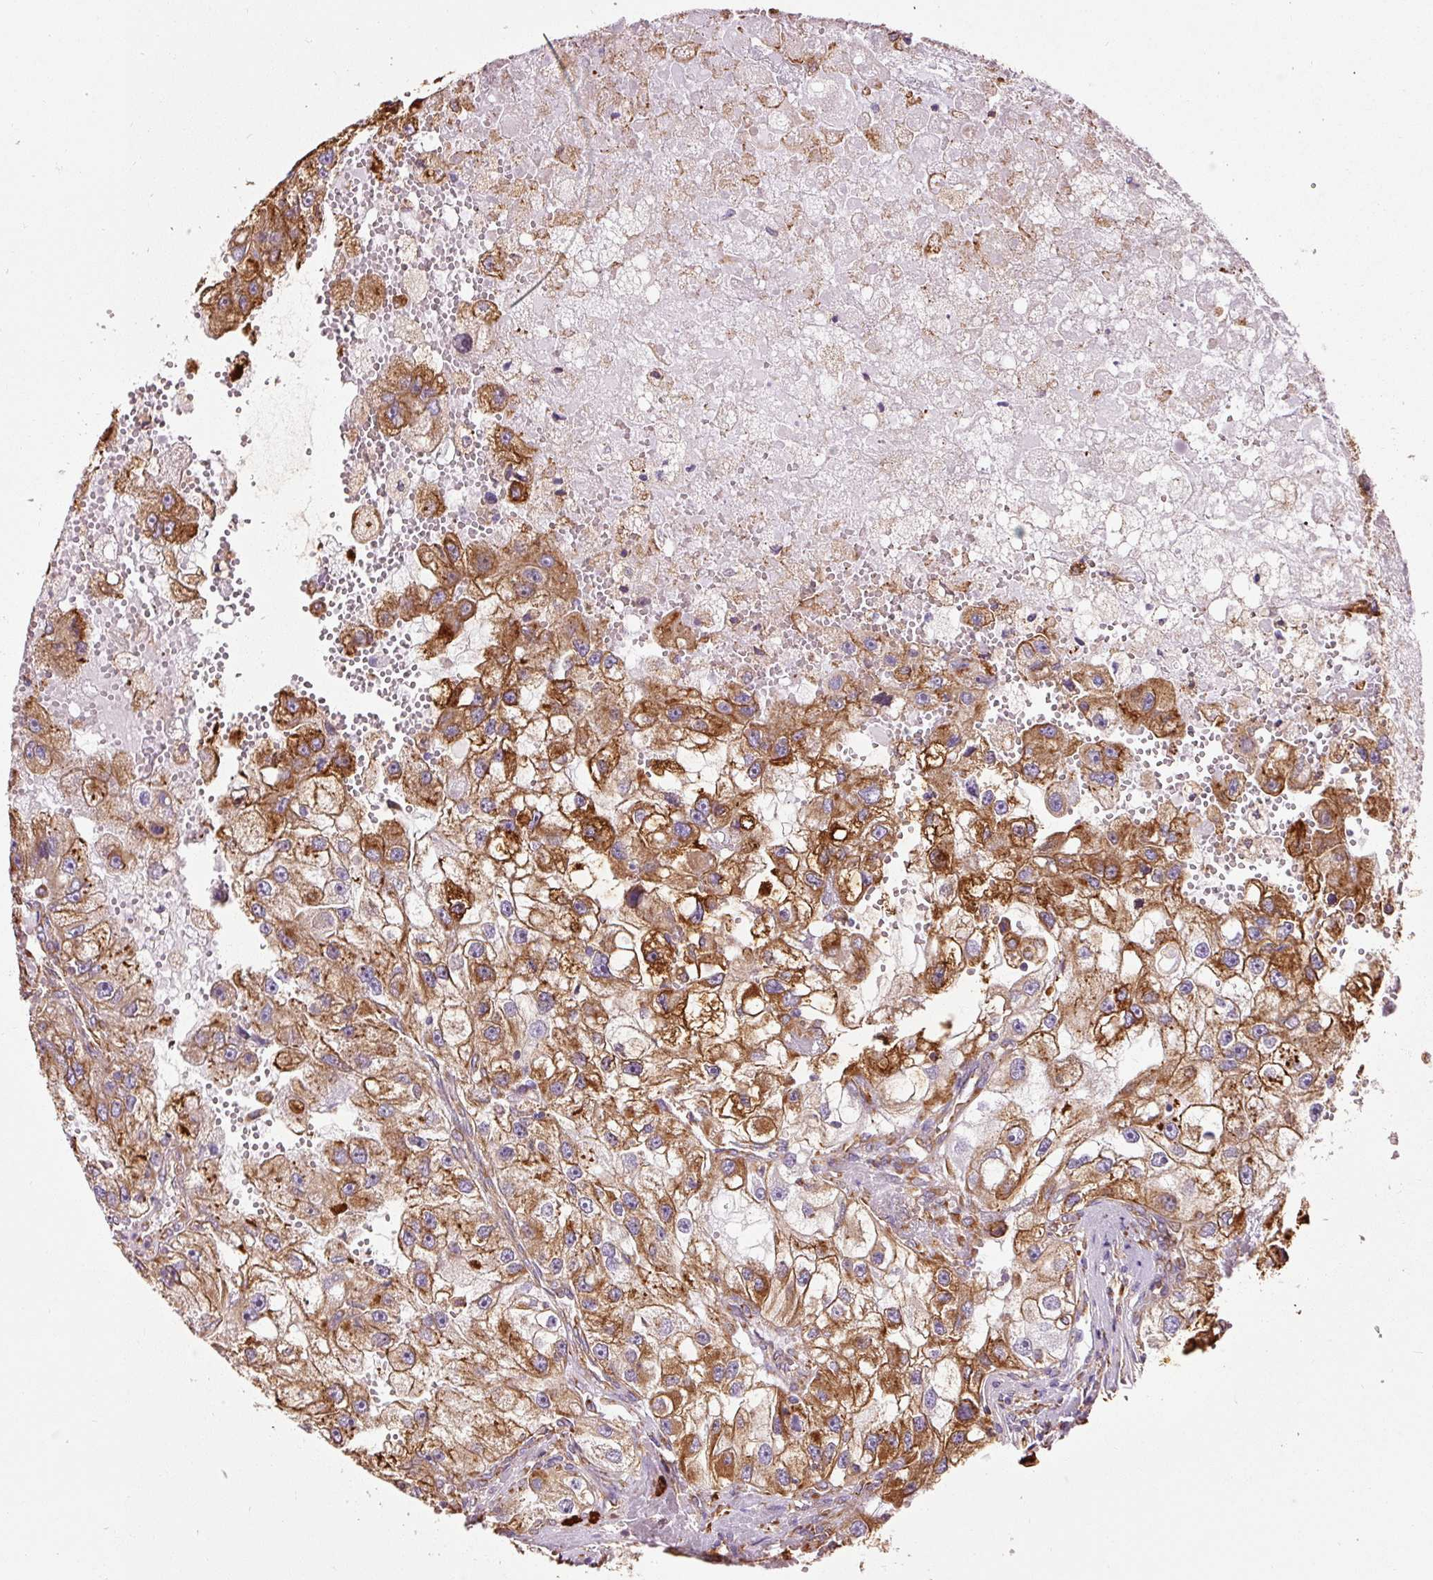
{"staining": {"intensity": "moderate", "quantity": ">75%", "location": "cytoplasmic/membranous"}, "tissue": "renal cancer", "cell_type": "Tumor cells", "image_type": "cancer", "snomed": [{"axis": "morphology", "description": "Adenocarcinoma, NOS"}, {"axis": "topography", "description": "Kidney"}], "caption": "A brown stain highlights moderate cytoplasmic/membranous positivity of a protein in human renal cancer tumor cells. (DAB (3,3'-diaminobenzidine) IHC, brown staining for protein, blue staining for nuclei).", "gene": "KLC1", "patient": {"sex": "male", "age": 63}}